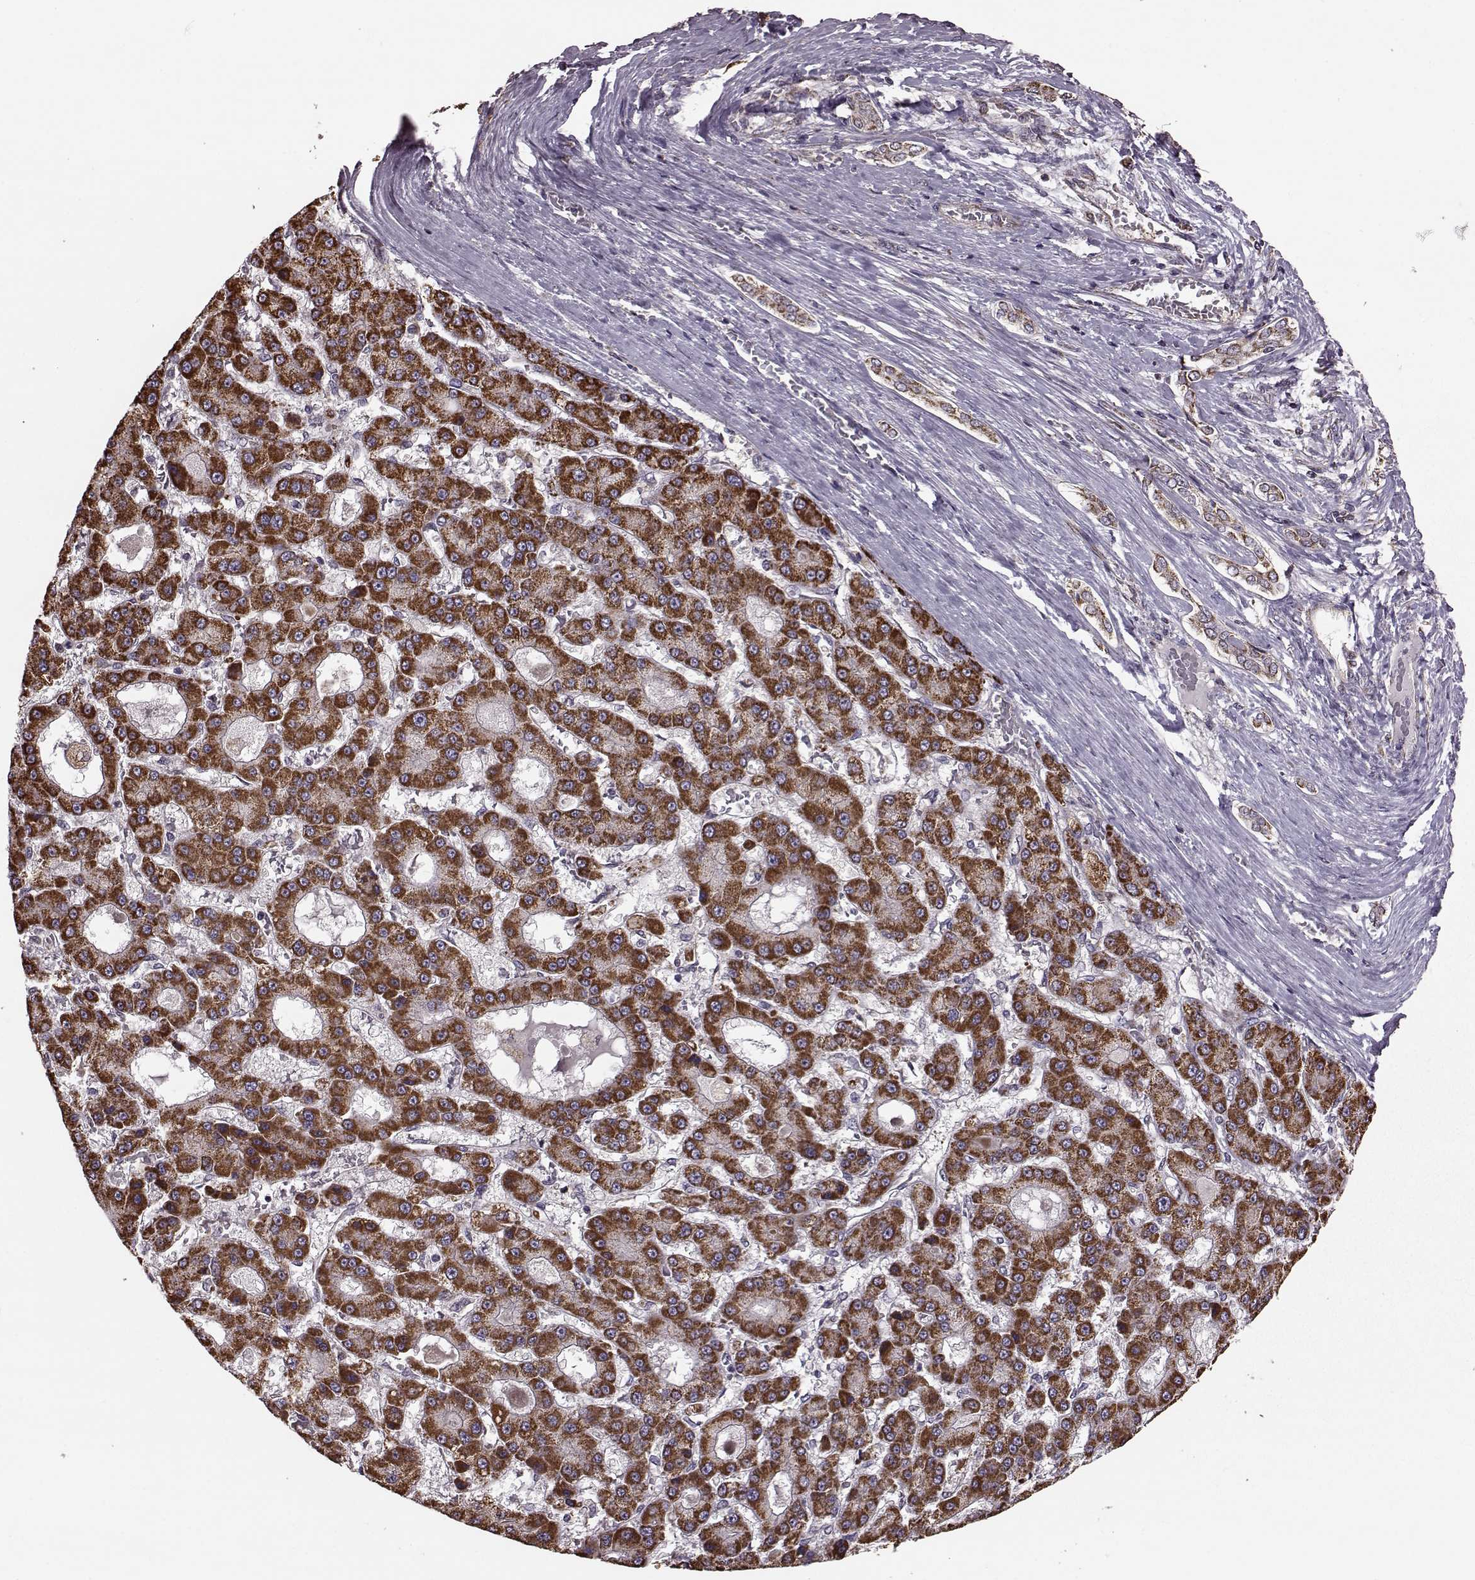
{"staining": {"intensity": "strong", "quantity": ">75%", "location": "cytoplasmic/membranous"}, "tissue": "liver cancer", "cell_type": "Tumor cells", "image_type": "cancer", "snomed": [{"axis": "morphology", "description": "Carcinoma, Hepatocellular, NOS"}, {"axis": "topography", "description": "Liver"}], "caption": "IHC staining of hepatocellular carcinoma (liver), which shows high levels of strong cytoplasmic/membranous expression in about >75% of tumor cells indicating strong cytoplasmic/membranous protein positivity. The staining was performed using DAB (brown) for protein detection and nuclei were counterstained in hematoxylin (blue).", "gene": "PUDP", "patient": {"sex": "male", "age": 70}}